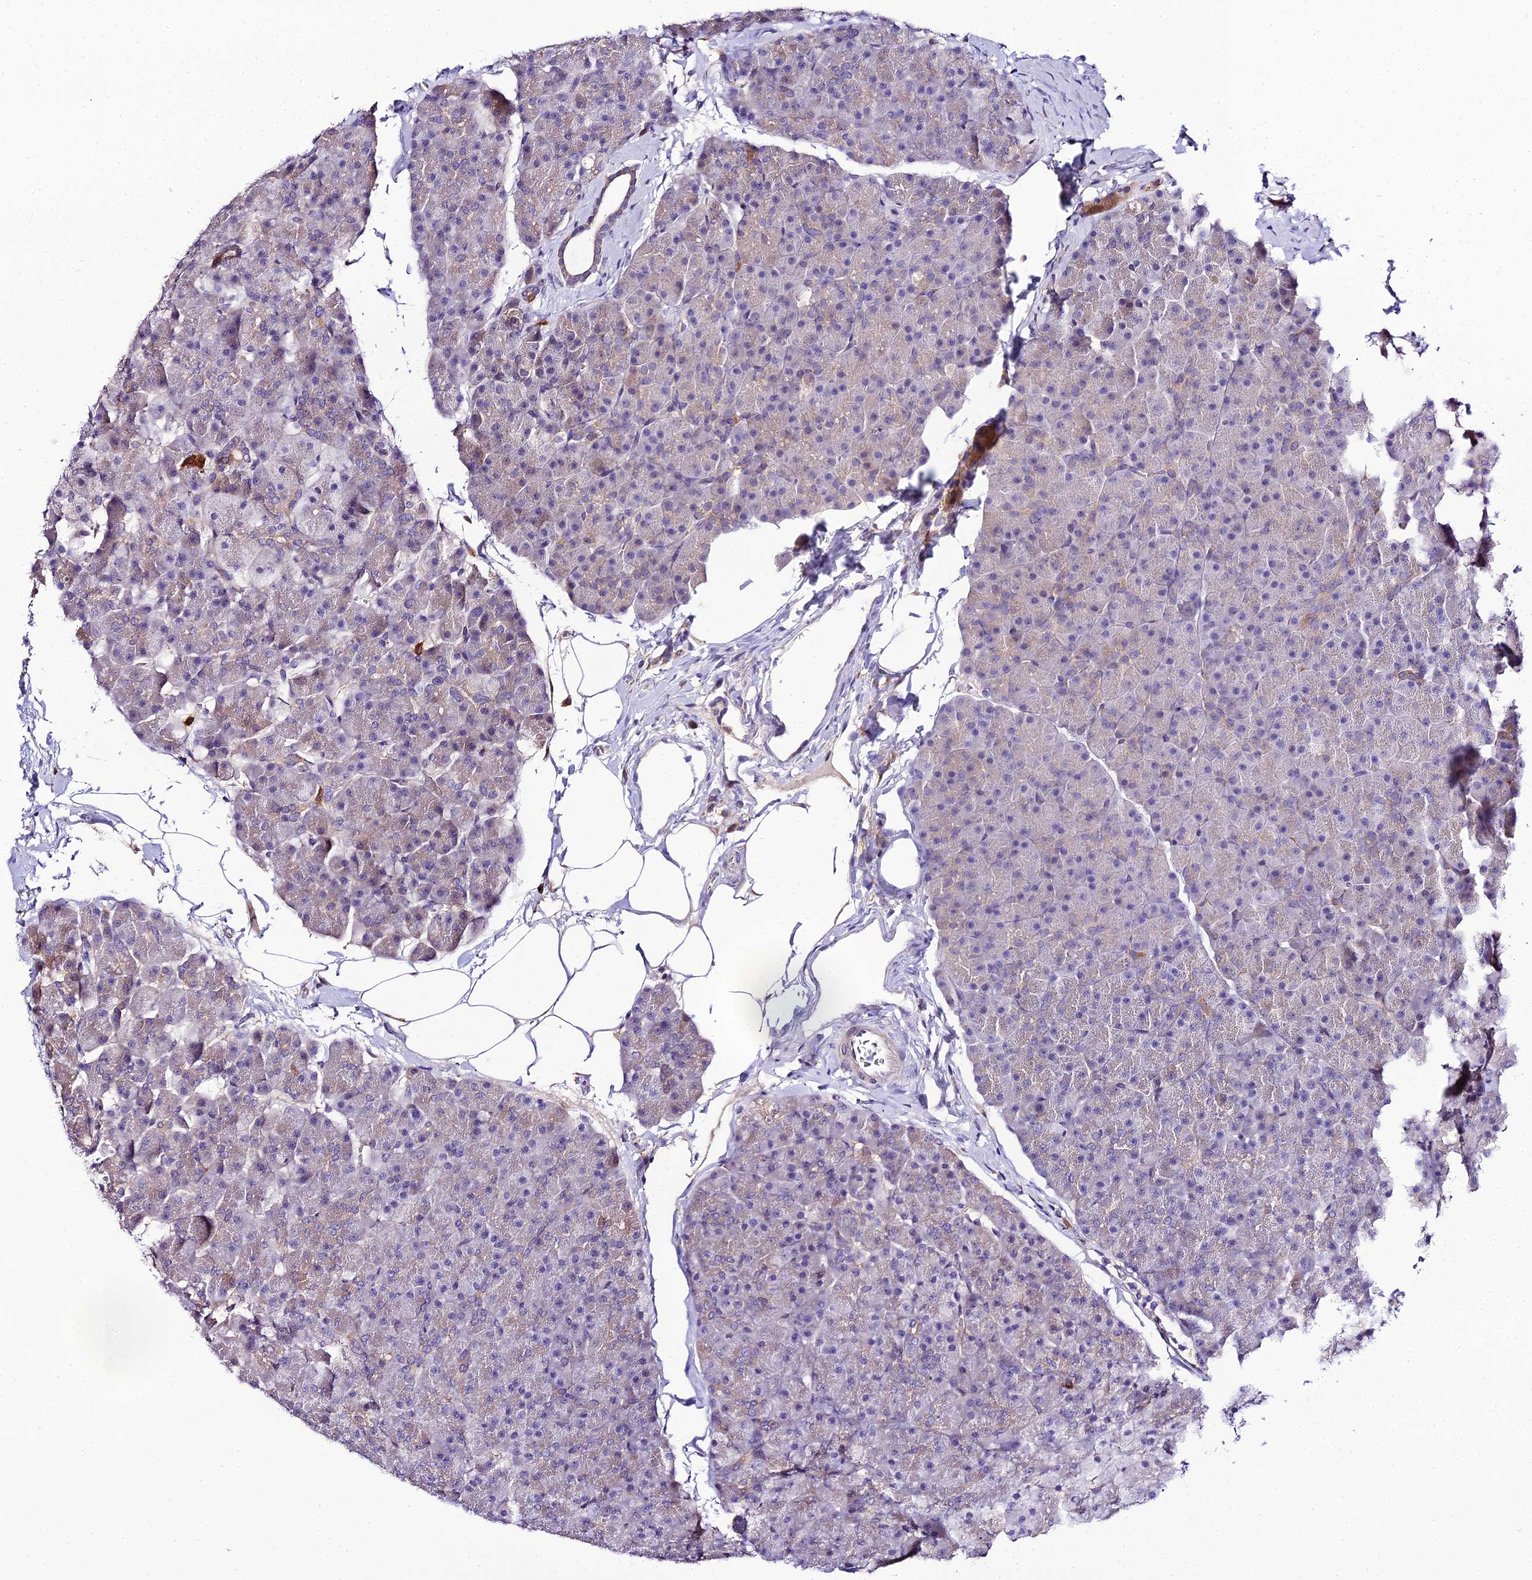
{"staining": {"intensity": "moderate", "quantity": "<25%", "location": "cytoplasmic/membranous"}, "tissue": "pancreas", "cell_type": "Exocrine glandular cells", "image_type": "normal", "snomed": [{"axis": "morphology", "description": "Normal tissue, NOS"}, {"axis": "topography", "description": "Pancreas"}], "caption": "Benign pancreas demonstrates moderate cytoplasmic/membranous positivity in about <25% of exocrine glandular cells (Stains: DAB in brown, nuclei in blue, Microscopy: brightfield microscopy at high magnification)..", "gene": "MB21D2", "patient": {"sex": "male", "age": 36}}